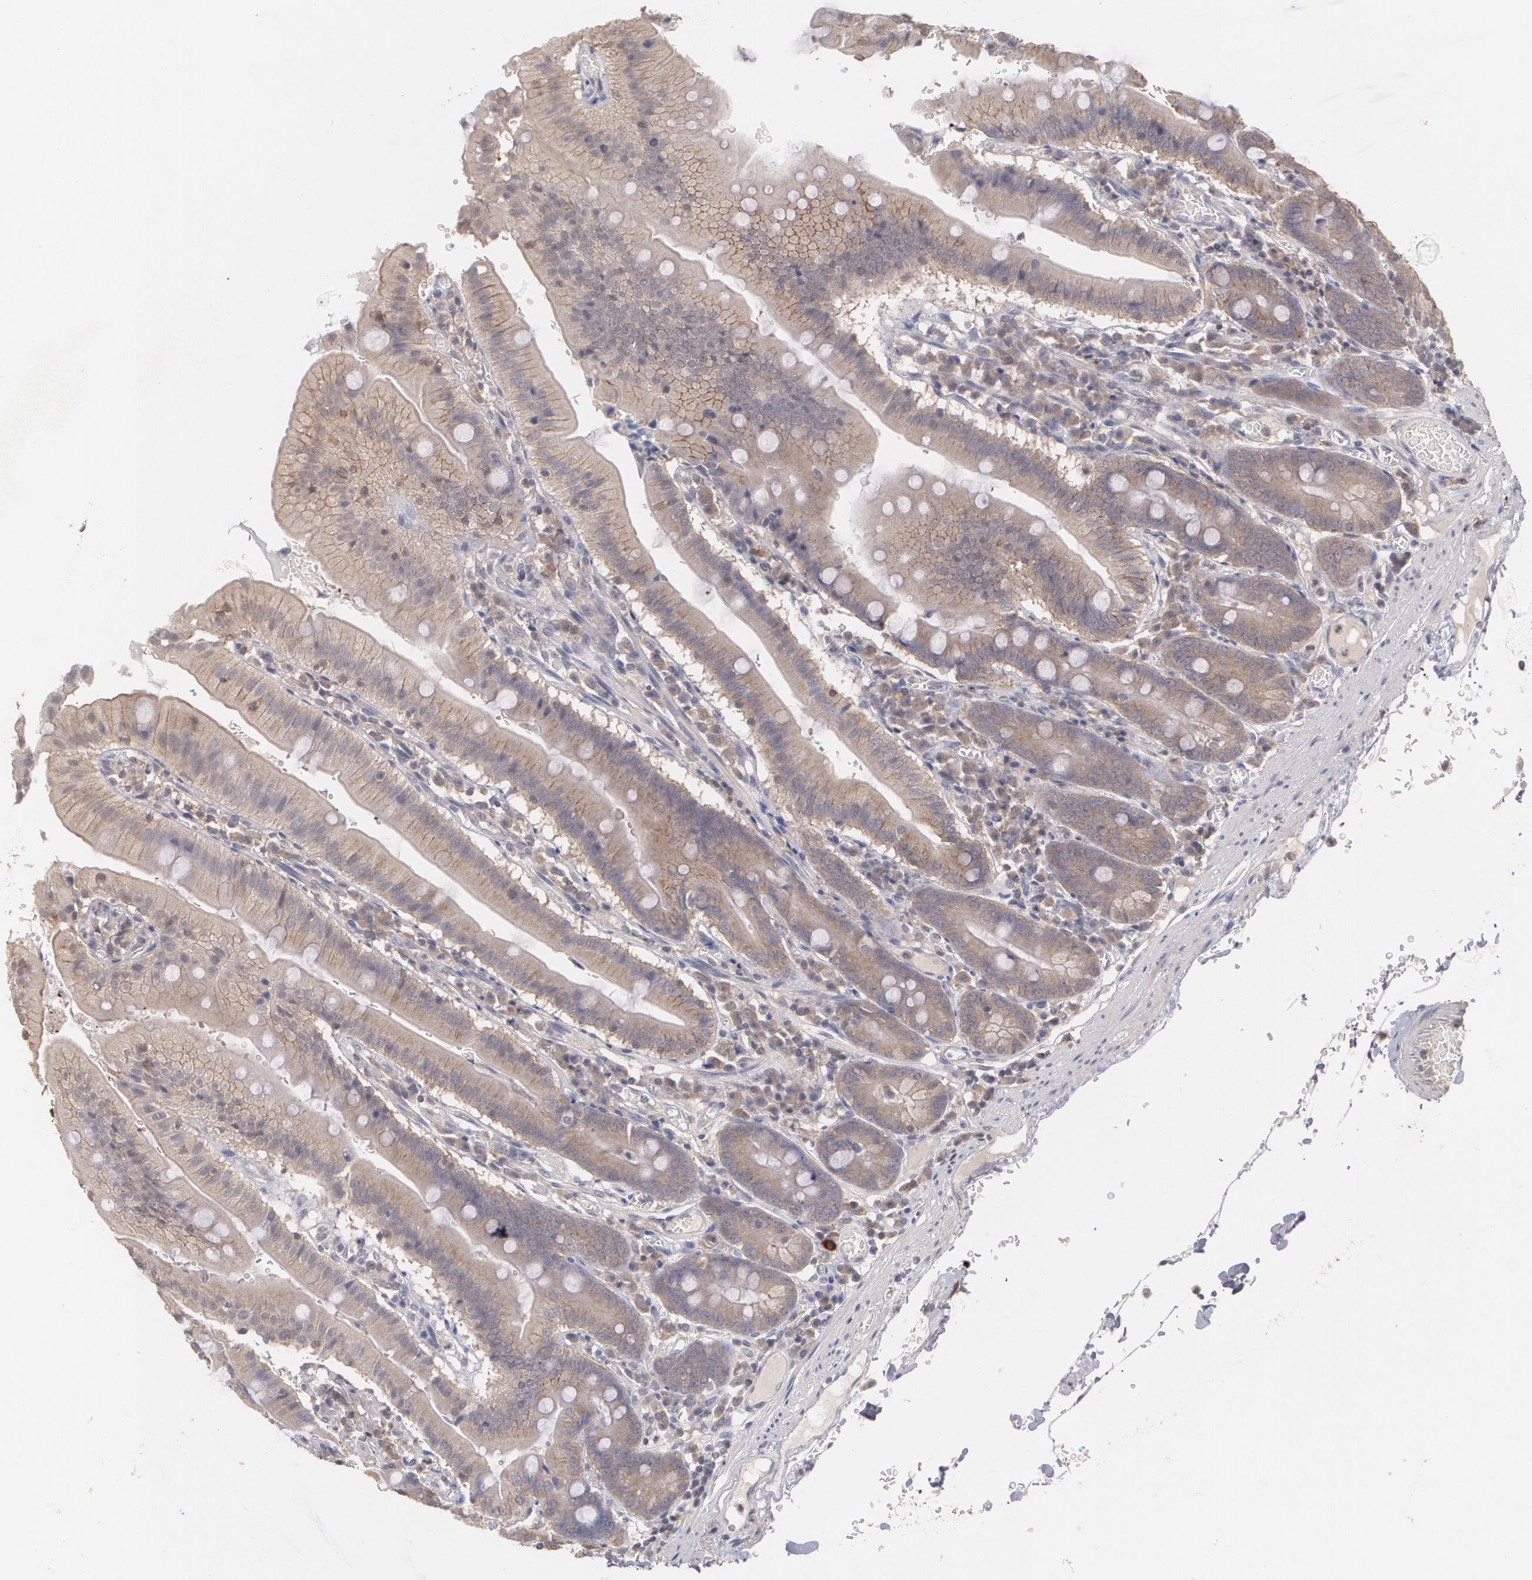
{"staining": {"intensity": "moderate", "quantity": ">75%", "location": "cytoplasmic/membranous"}, "tissue": "small intestine", "cell_type": "Glandular cells", "image_type": "normal", "snomed": [{"axis": "morphology", "description": "Normal tissue, NOS"}, {"axis": "topography", "description": "Small intestine"}], "caption": "DAB immunohistochemical staining of benign small intestine displays moderate cytoplasmic/membranous protein positivity in about >75% of glandular cells. (IHC, brightfield microscopy, high magnification).", "gene": "ARF6", "patient": {"sex": "male", "age": 71}}